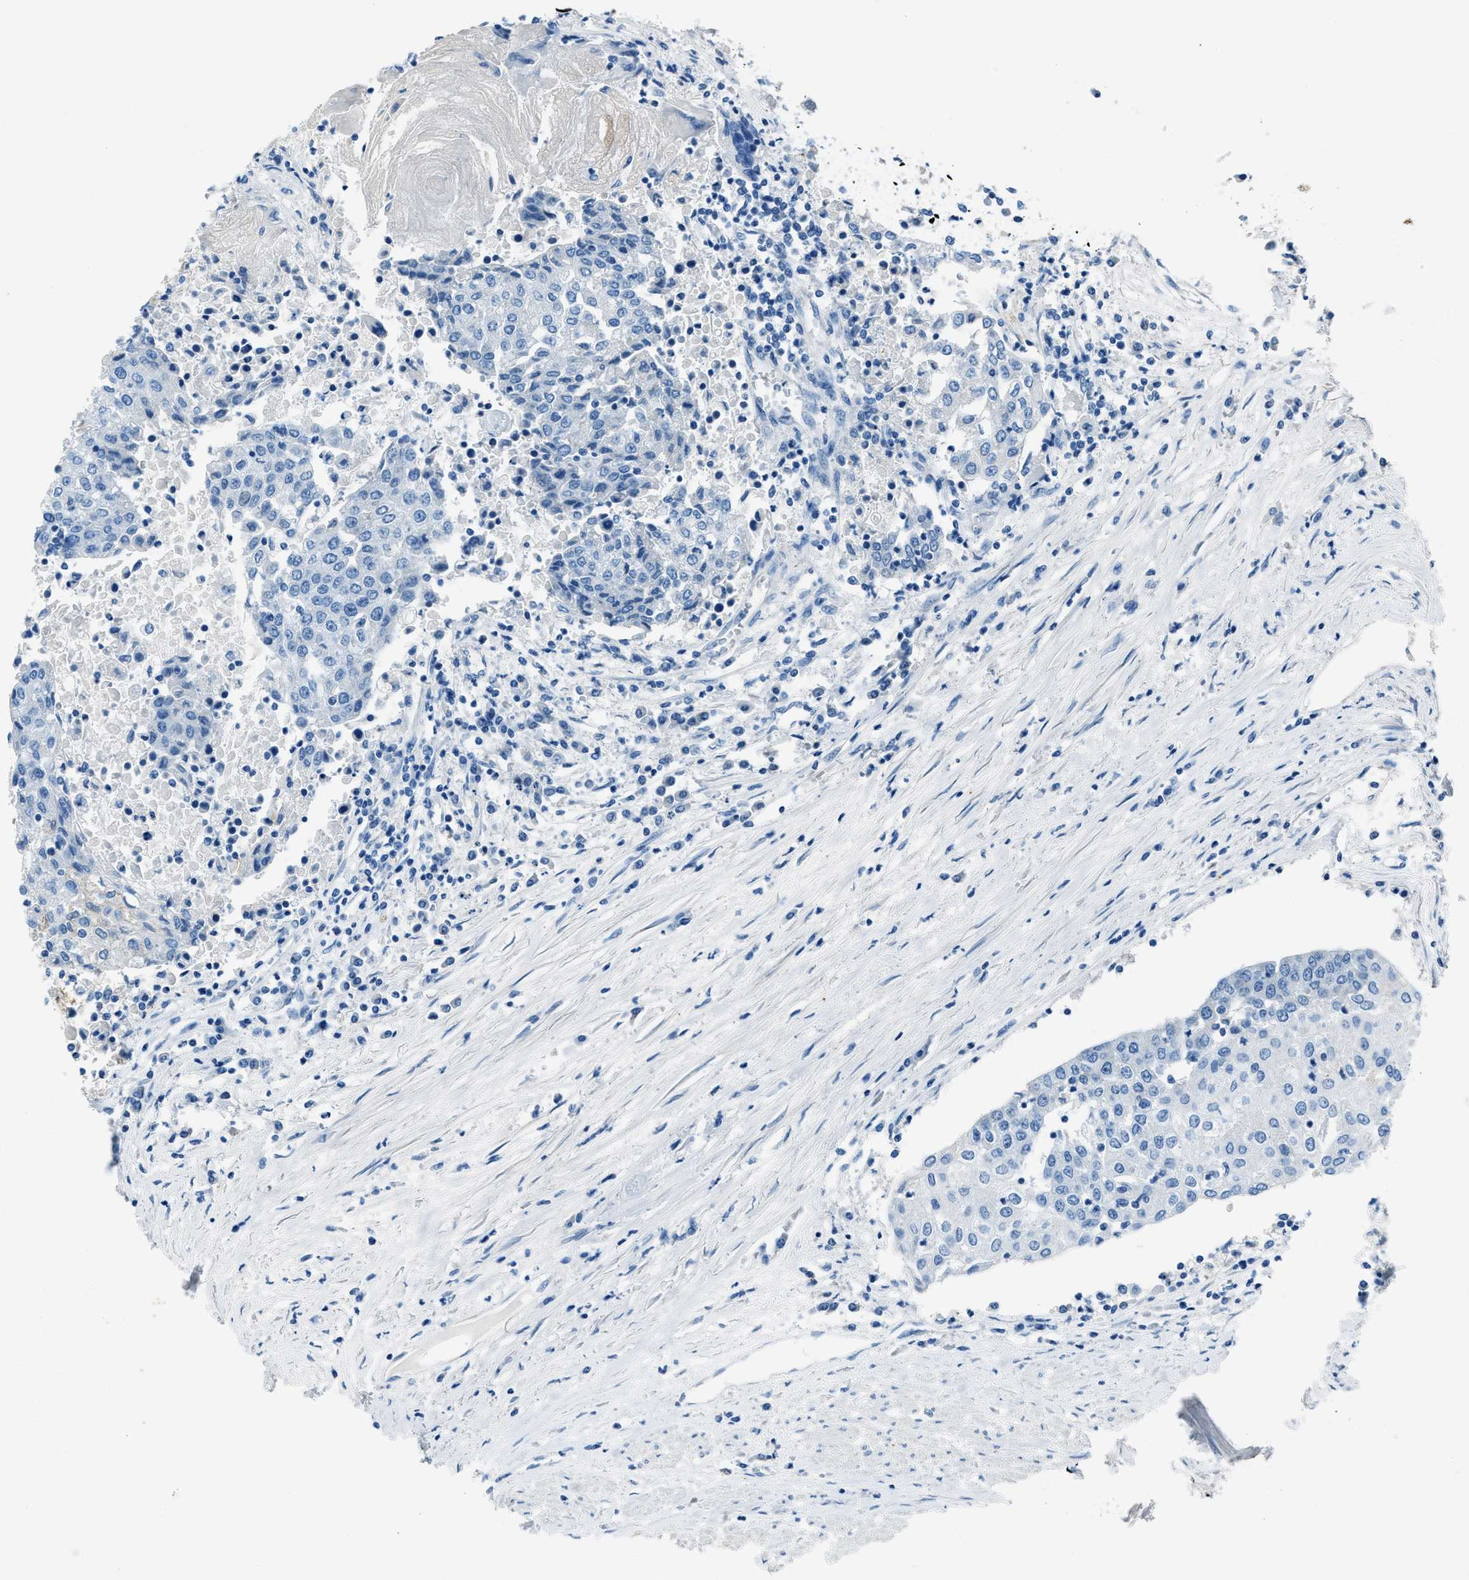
{"staining": {"intensity": "negative", "quantity": "none", "location": "none"}, "tissue": "urothelial cancer", "cell_type": "Tumor cells", "image_type": "cancer", "snomed": [{"axis": "morphology", "description": "Urothelial carcinoma, High grade"}, {"axis": "topography", "description": "Urinary bladder"}], "caption": "Histopathology image shows no significant protein expression in tumor cells of urothelial carcinoma (high-grade).", "gene": "AMACR", "patient": {"sex": "female", "age": 85}}